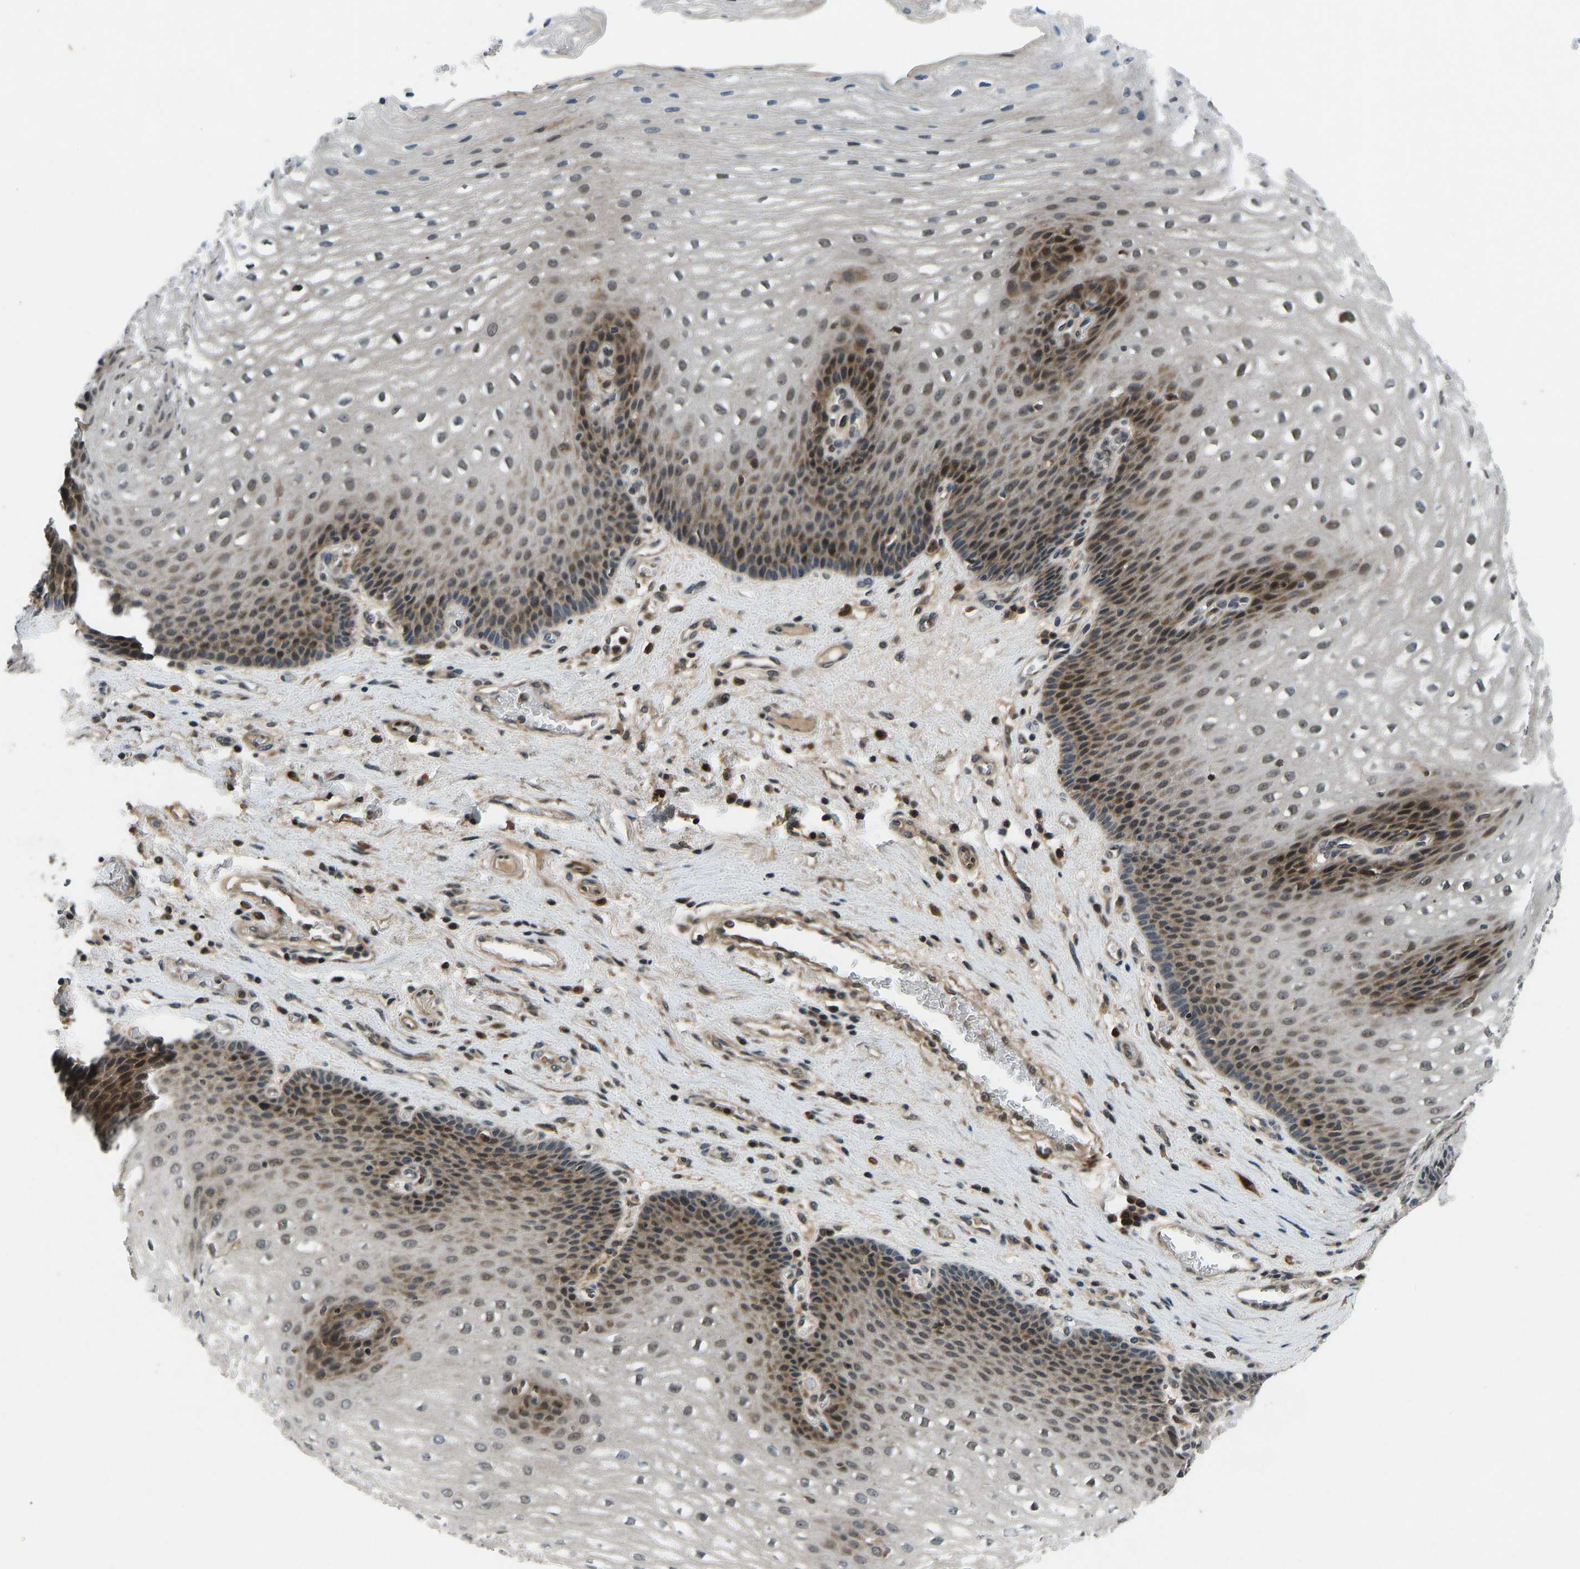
{"staining": {"intensity": "strong", "quantity": "25%-75%", "location": "cytoplasmic/membranous,nuclear"}, "tissue": "esophagus", "cell_type": "Squamous epithelial cells", "image_type": "normal", "snomed": [{"axis": "morphology", "description": "Normal tissue, NOS"}, {"axis": "topography", "description": "Esophagus"}], "caption": "Human esophagus stained with a protein marker displays strong staining in squamous epithelial cells.", "gene": "RLIM", "patient": {"sex": "male", "age": 48}}